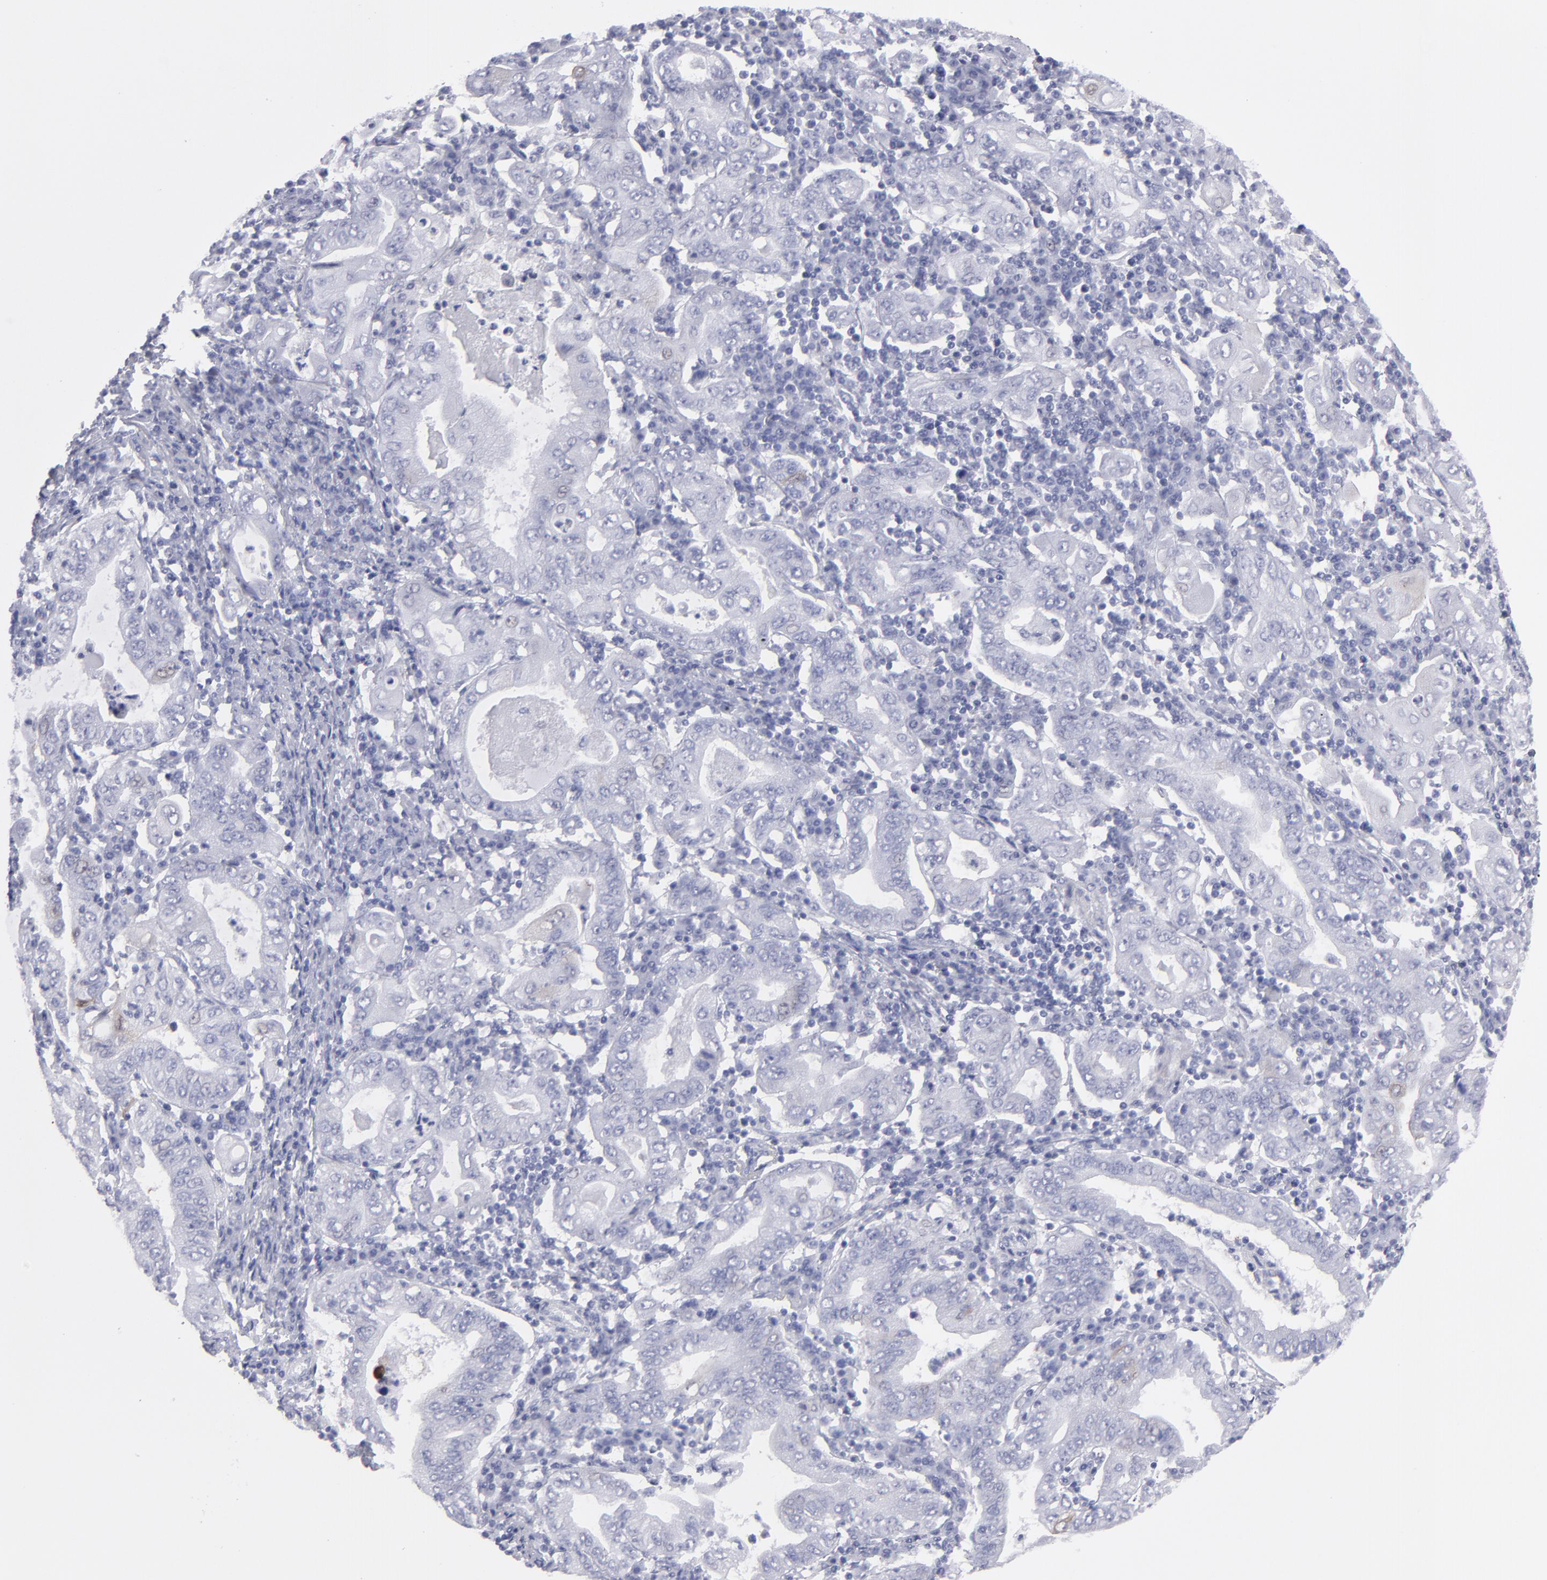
{"staining": {"intensity": "moderate", "quantity": "<25%", "location": "cytoplasmic/membranous"}, "tissue": "stomach cancer", "cell_type": "Tumor cells", "image_type": "cancer", "snomed": [{"axis": "morphology", "description": "Normal tissue, NOS"}, {"axis": "morphology", "description": "Adenocarcinoma, NOS"}, {"axis": "topography", "description": "Esophagus"}, {"axis": "topography", "description": "Stomach, upper"}, {"axis": "topography", "description": "Peripheral nerve tissue"}], "caption": "Tumor cells display low levels of moderate cytoplasmic/membranous staining in approximately <25% of cells in stomach cancer (adenocarcinoma).", "gene": "ALDOB", "patient": {"sex": "male", "age": 62}}